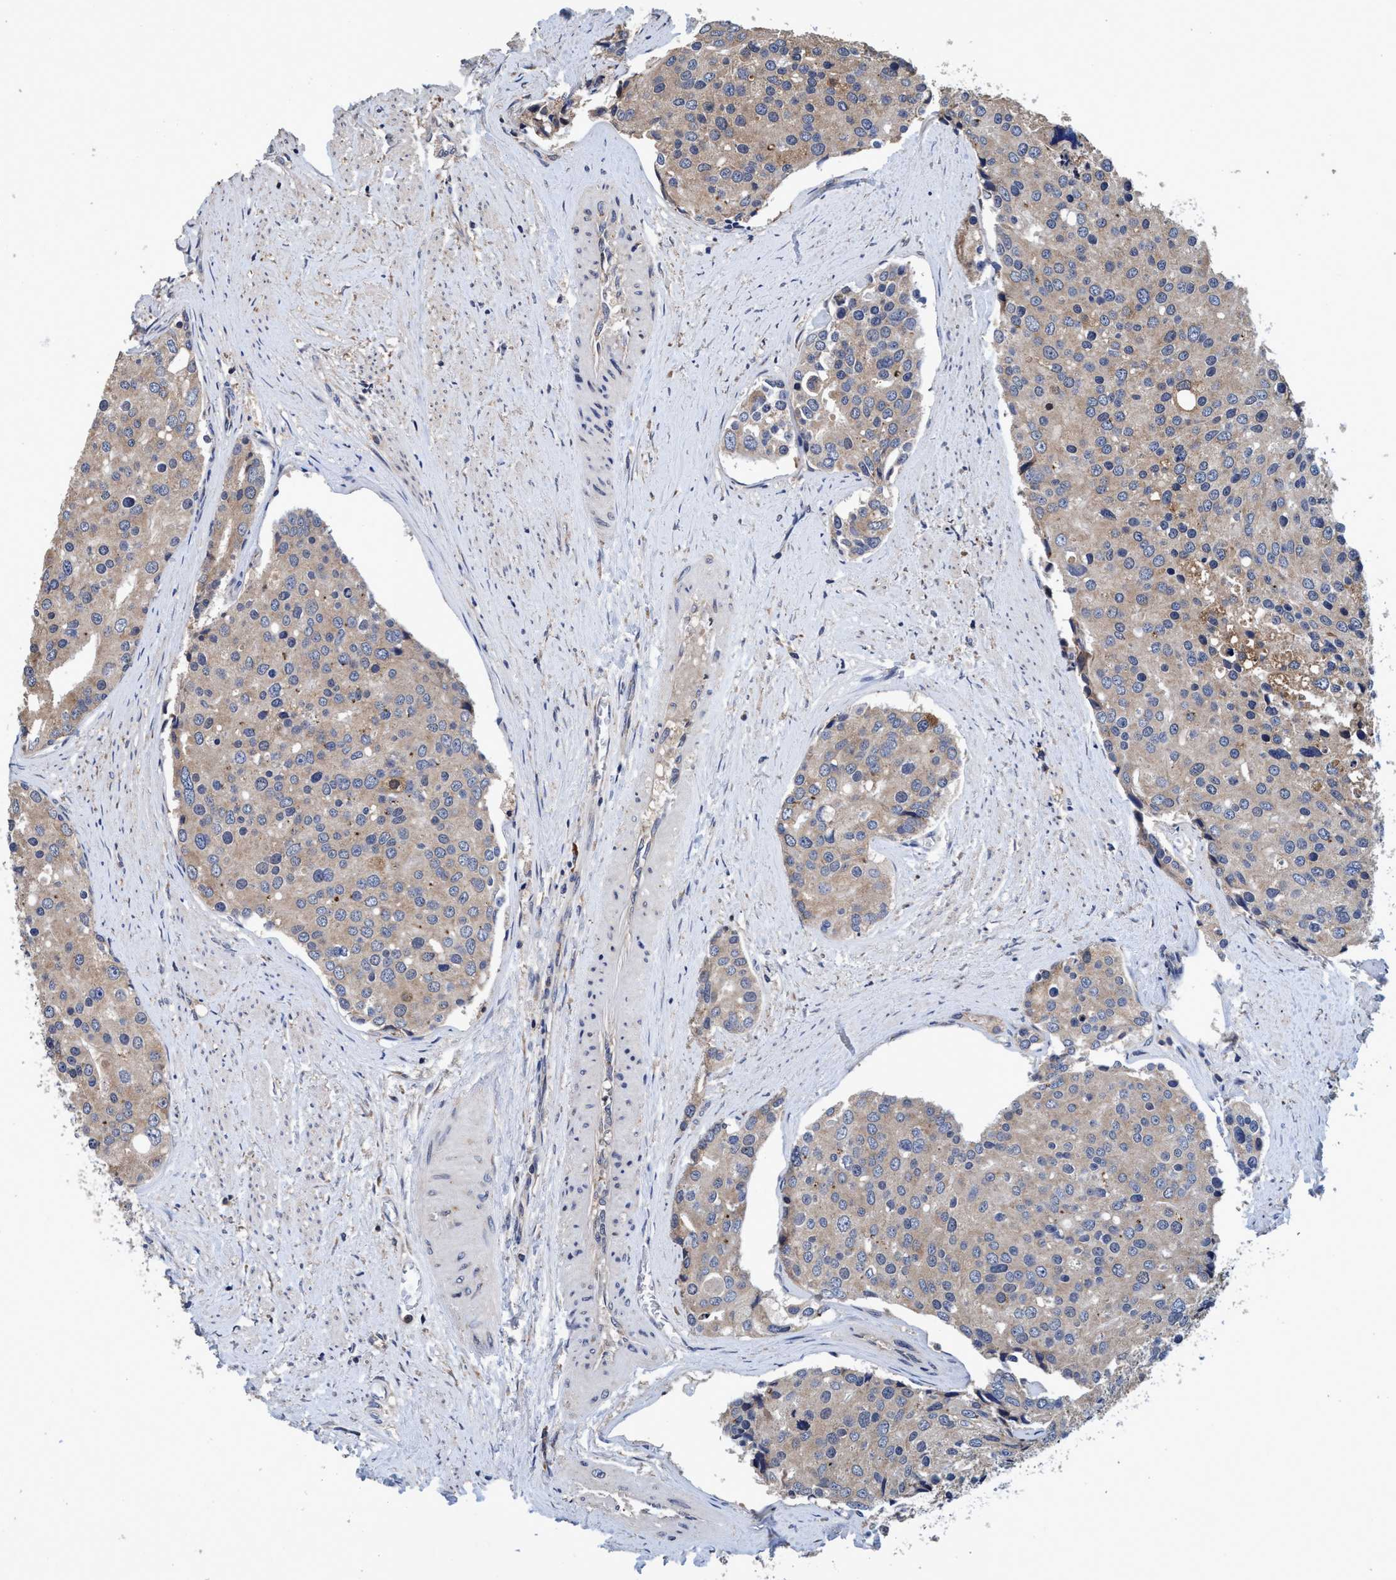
{"staining": {"intensity": "weak", "quantity": ">75%", "location": "cytoplasmic/membranous"}, "tissue": "prostate cancer", "cell_type": "Tumor cells", "image_type": "cancer", "snomed": [{"axis": "morphology", "description": "Adenocarcinoma, High grade"}, {"axis": "topography", "description": "Prostate"}], "caption": "Immunohistochemical staining of human prostate cancer shows low levels of weak cytoplasmic/membranous staining in about >75% of tumor cells. (Brightfield microscopy of DAB IHC at high magnification).", "gene": "CALCOCO2", "patient": {"sex": "male", "age": 50}}